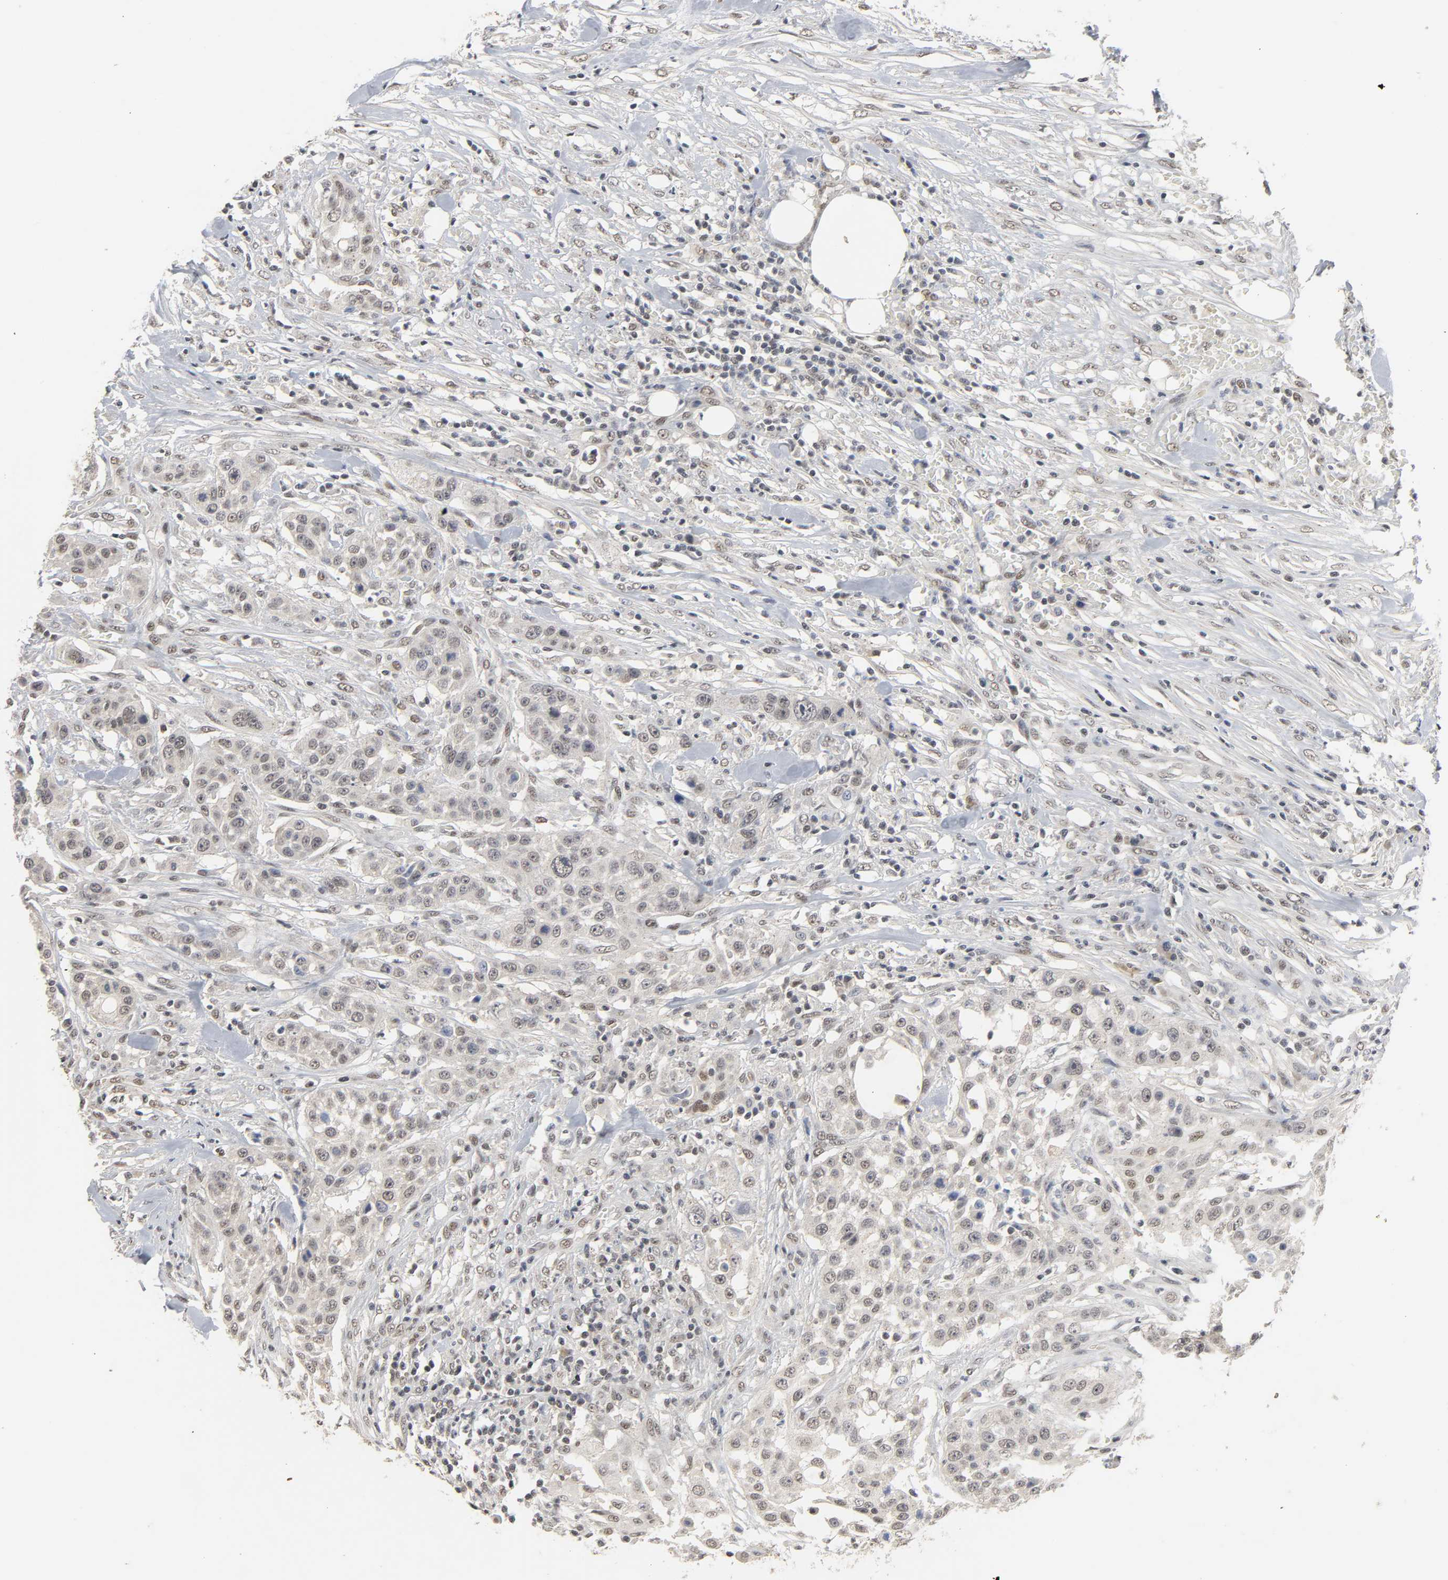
{"staining": {"intensity": "weak", "quantity": "25%-75%", "location": "nuclear"}, "tissue": "urothelial cancer", "cell_type": "Tumor cells", "image_type": "cancer", "snomed": [{"axis": "morphology", "description": "Urothelial carcinoma, High grade"}, {"axis": "topography", "description": "Urinary bladder"}], "caption": "An image of urothelial carcinoma (high-grade) stained for a protein displays weak nuclear brown staining in tumor cells.", "gene": "NCOA6", "patient": {"sex": "male", "age": 74}}